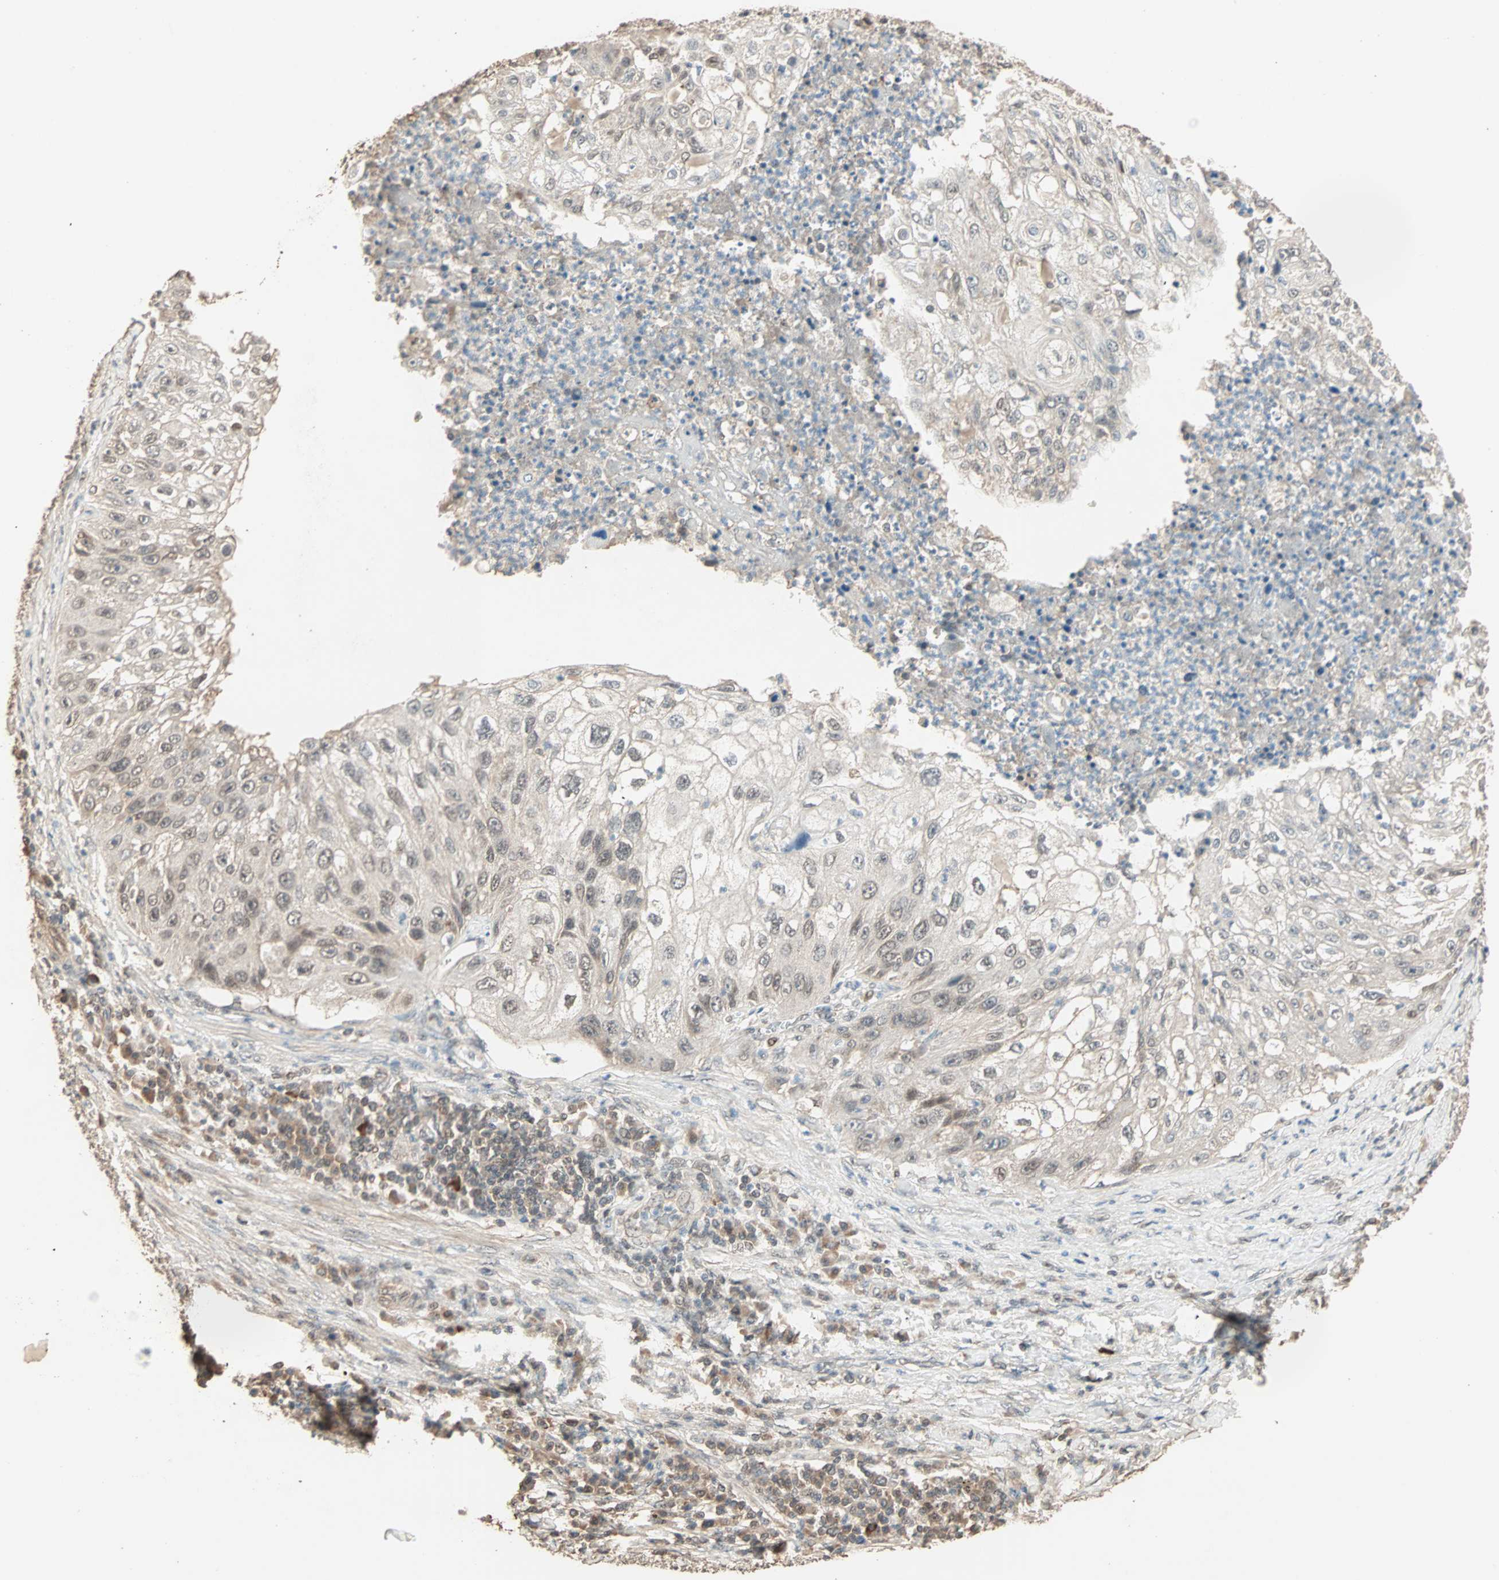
{"staining": {"intensity": "weak", "quantity": ">75%", "location": "cytoplasmic/membranous,nuclear"}, "tissue": "lung cancer", "cell_type": "Tumor cells", "image_type": "cancer", "snomed": [{"axis": "morphology", "description": "Inflammation, NOS"}, {"axis": "morphology", "description": "Squamous cell carcinoma, NOS"}, {"axis": "topography", "description": "Lymph node"}, {"axis": "topography", "description": "Soft tissue"}, {"axis": "topography", "description": "Lung"}], "caption": "Protein staining by immunohistochemistry (IHC) reveals weak cytoplasmic/membranous and nuclear staining in about >75% of tumor cells in lung cancer (squamous cell carcinoma). The staining was performed using DAB to visualize the protein expression in brown, while the nuclei were stained in blue with hematoxylin (Magnification: 20x).", "gene": "ZBTB33", "patient": {"sex": "male", "age": 66}}